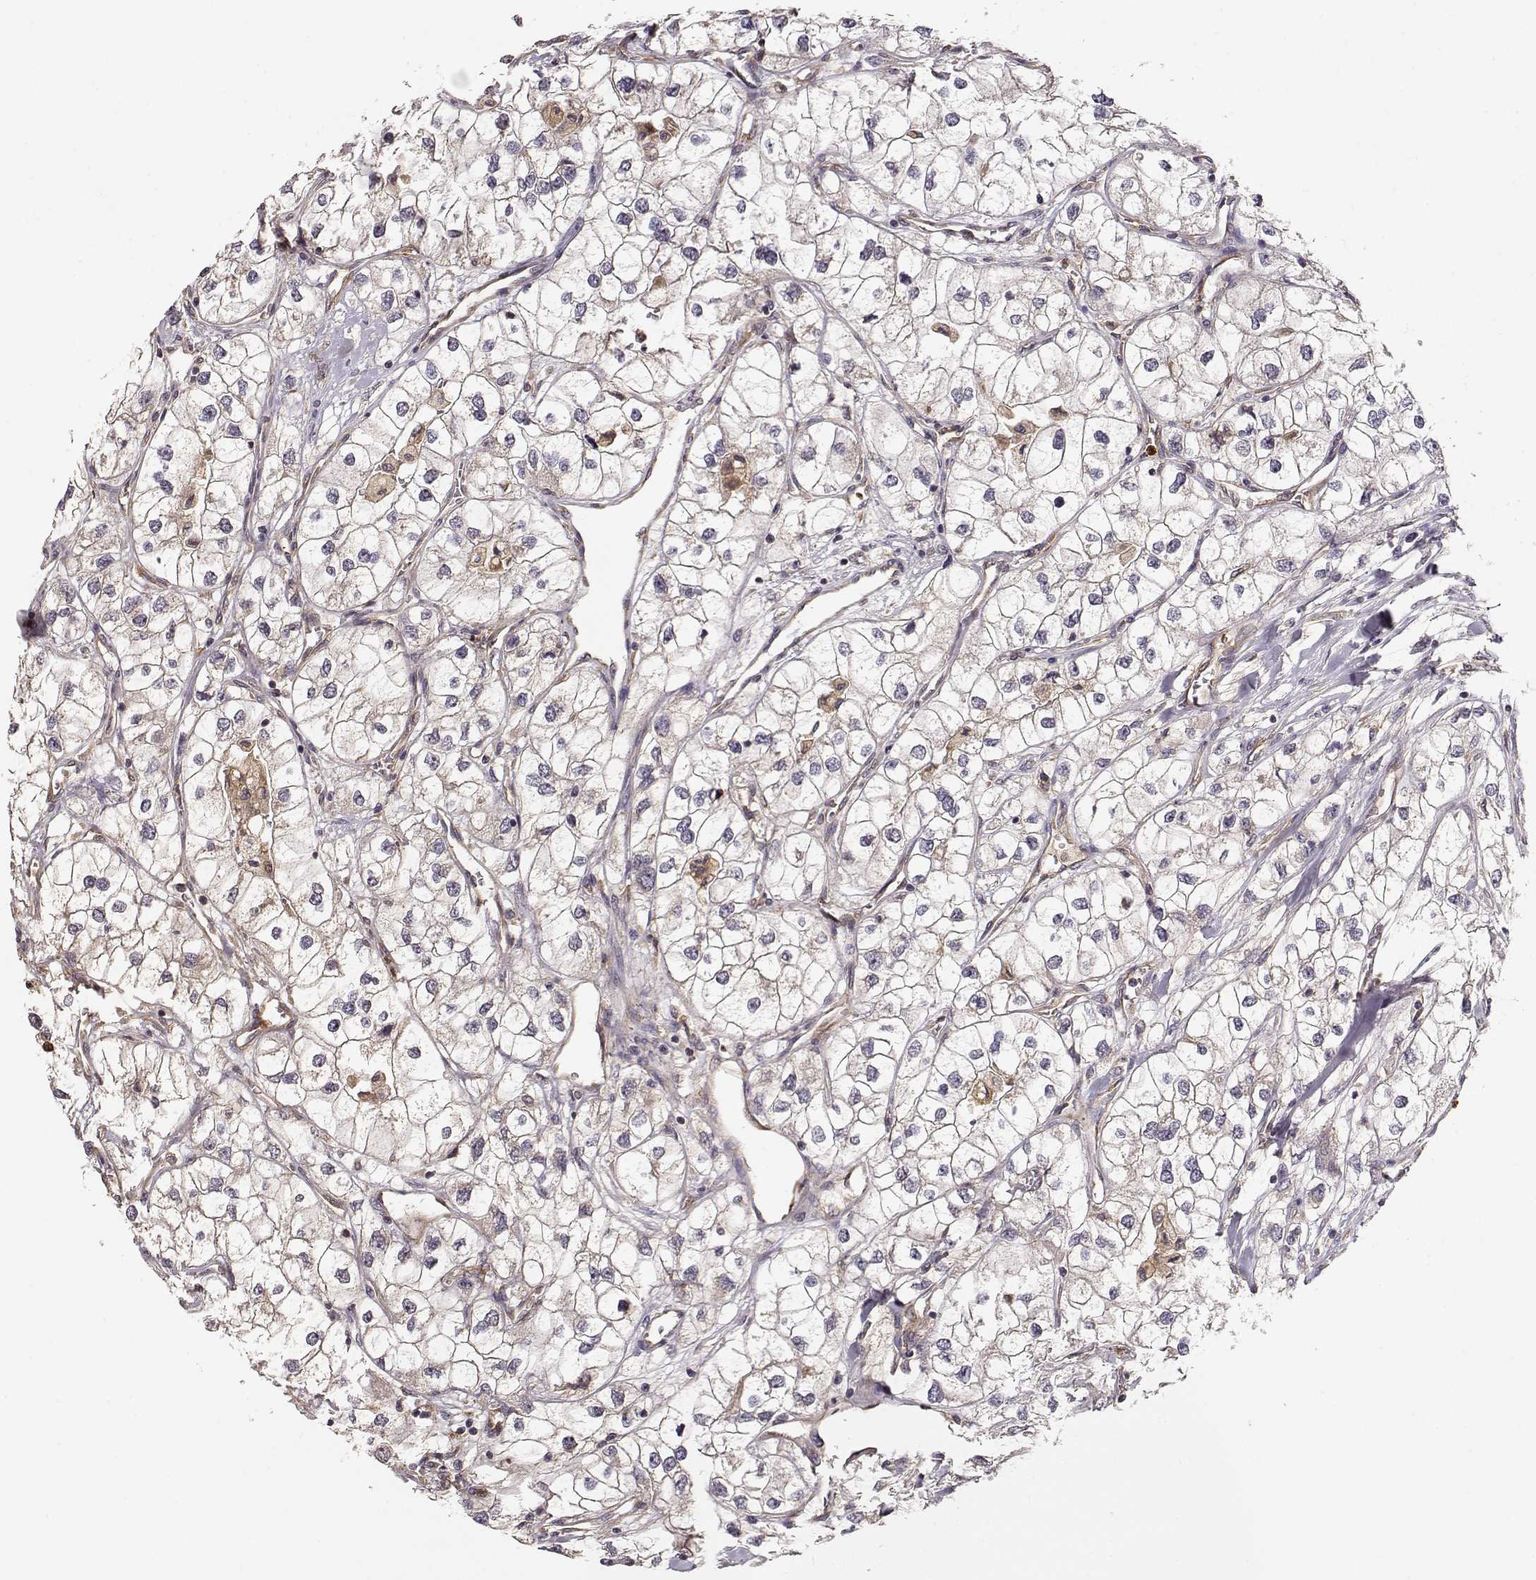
{"staining": {"intensity": "negative", "quantity": "none", "location": "none"}, "tissue": "renal cancer", "cell_type": "Tumor cells", "image_type": "cancer", "snomed": [{"axis": "morphology", "description": "Adenocarcinoma, NOS"}, {"axis": "topography", "description": "Kidney"}], "caption": "An image of renal cancer stained for a protein displays no brown staining in tumor cells.", "gene": "ARHGEF2", "patient": {"sex": "male", "age": 59}}